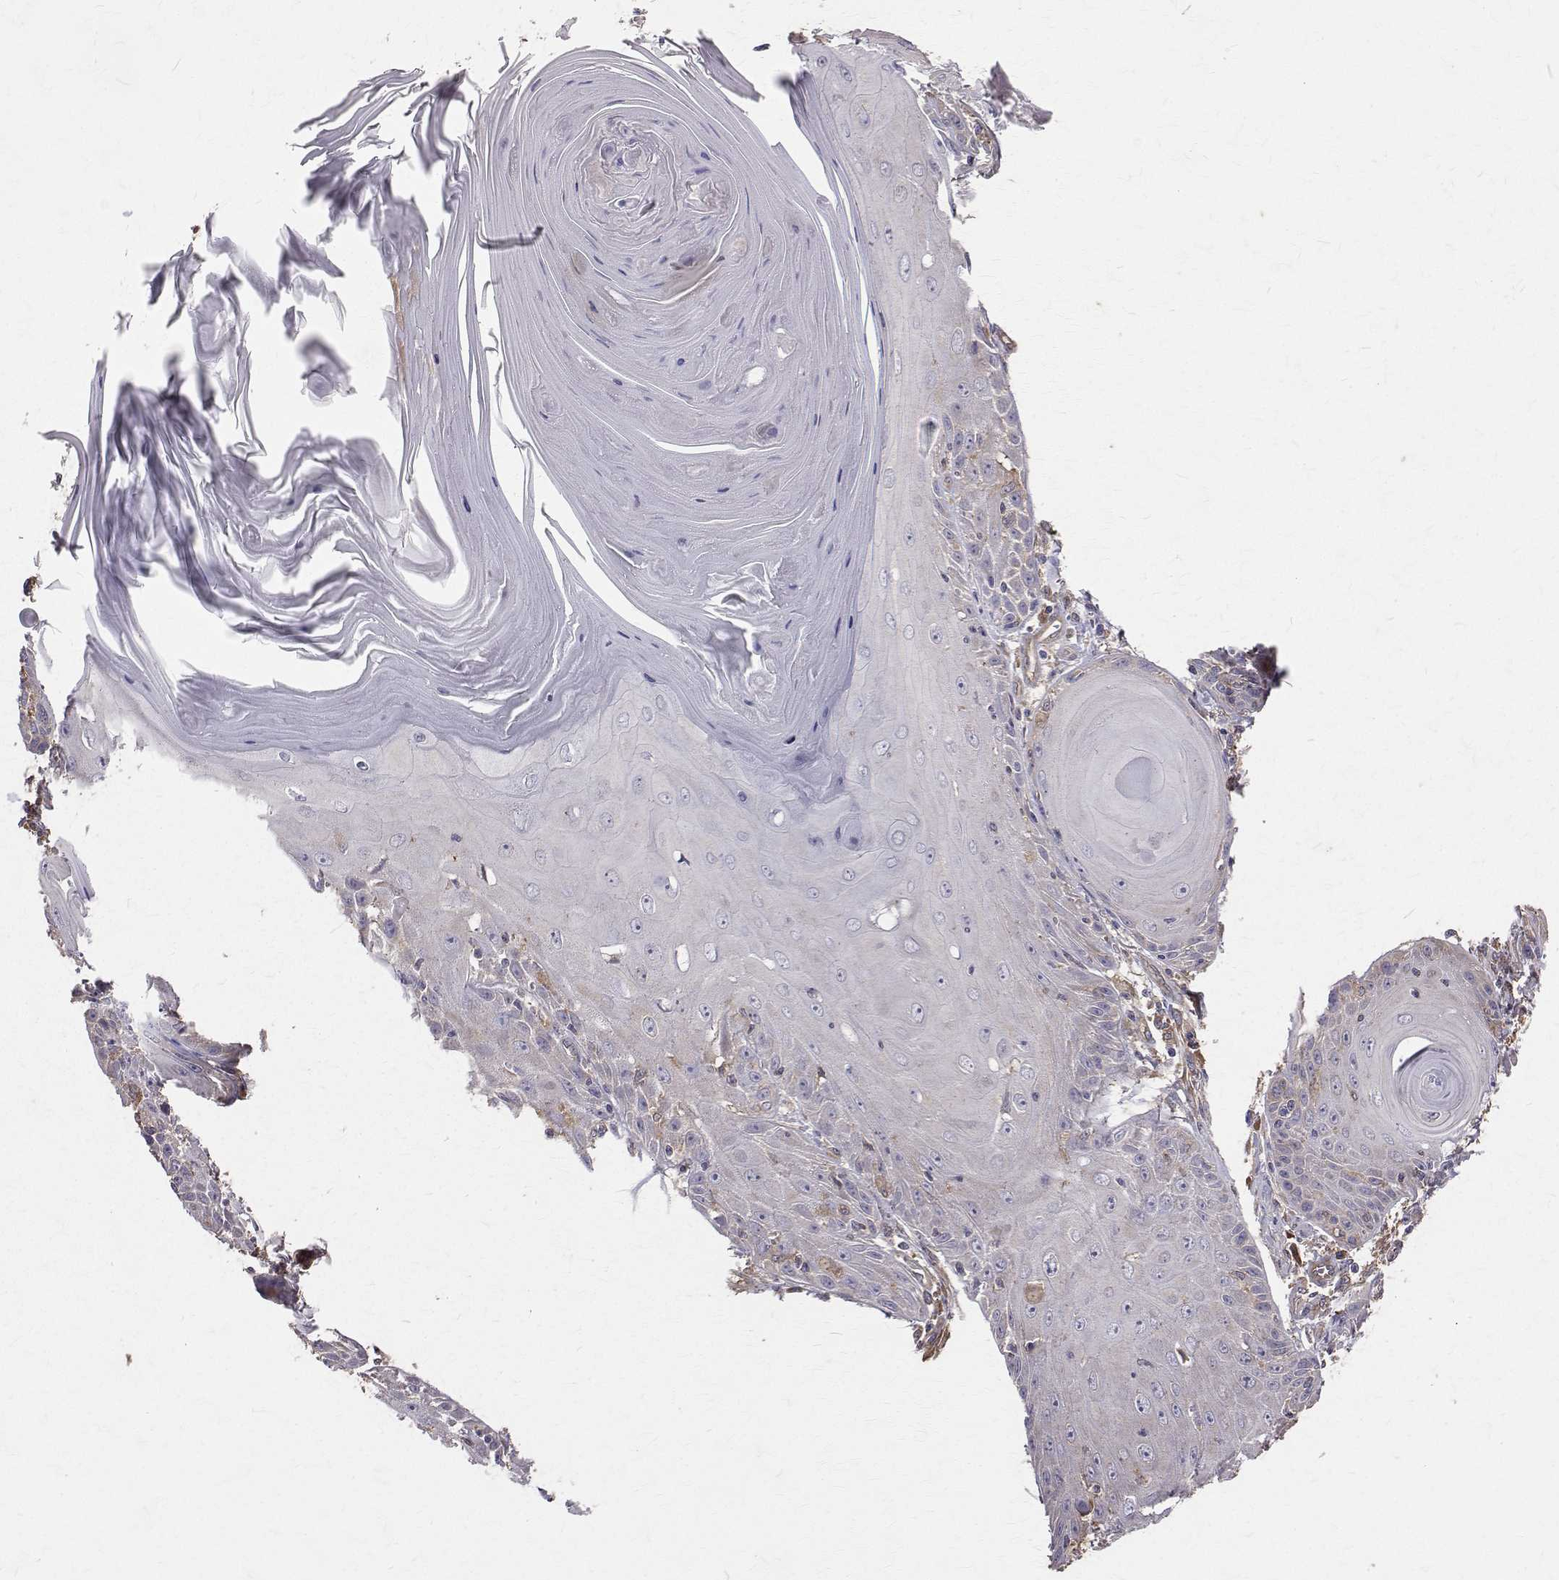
{"staining": {"intensity": "weak", "quantity": "<25%", "location": "cytoplasmic/membranous"}, "tissue": "skin cancer", "cell_type": "Tumor cells", "image_type": "cancer", "snomed": [{"axis": "morphology", "description": "Squamous cell carcinoma, NOS"}, {"axis": "topography", "description": "Skin"}, {"axis": "topography", "description": "Vulva"}], "caption": "Immunohistochemistry (IHC) of human skin squamous cell carcinoma exhibits no expression in tumor cells. Nuclei are stained in blue.", "gene": "FARSB", "patient": {"sex": "female", "age": 85}}